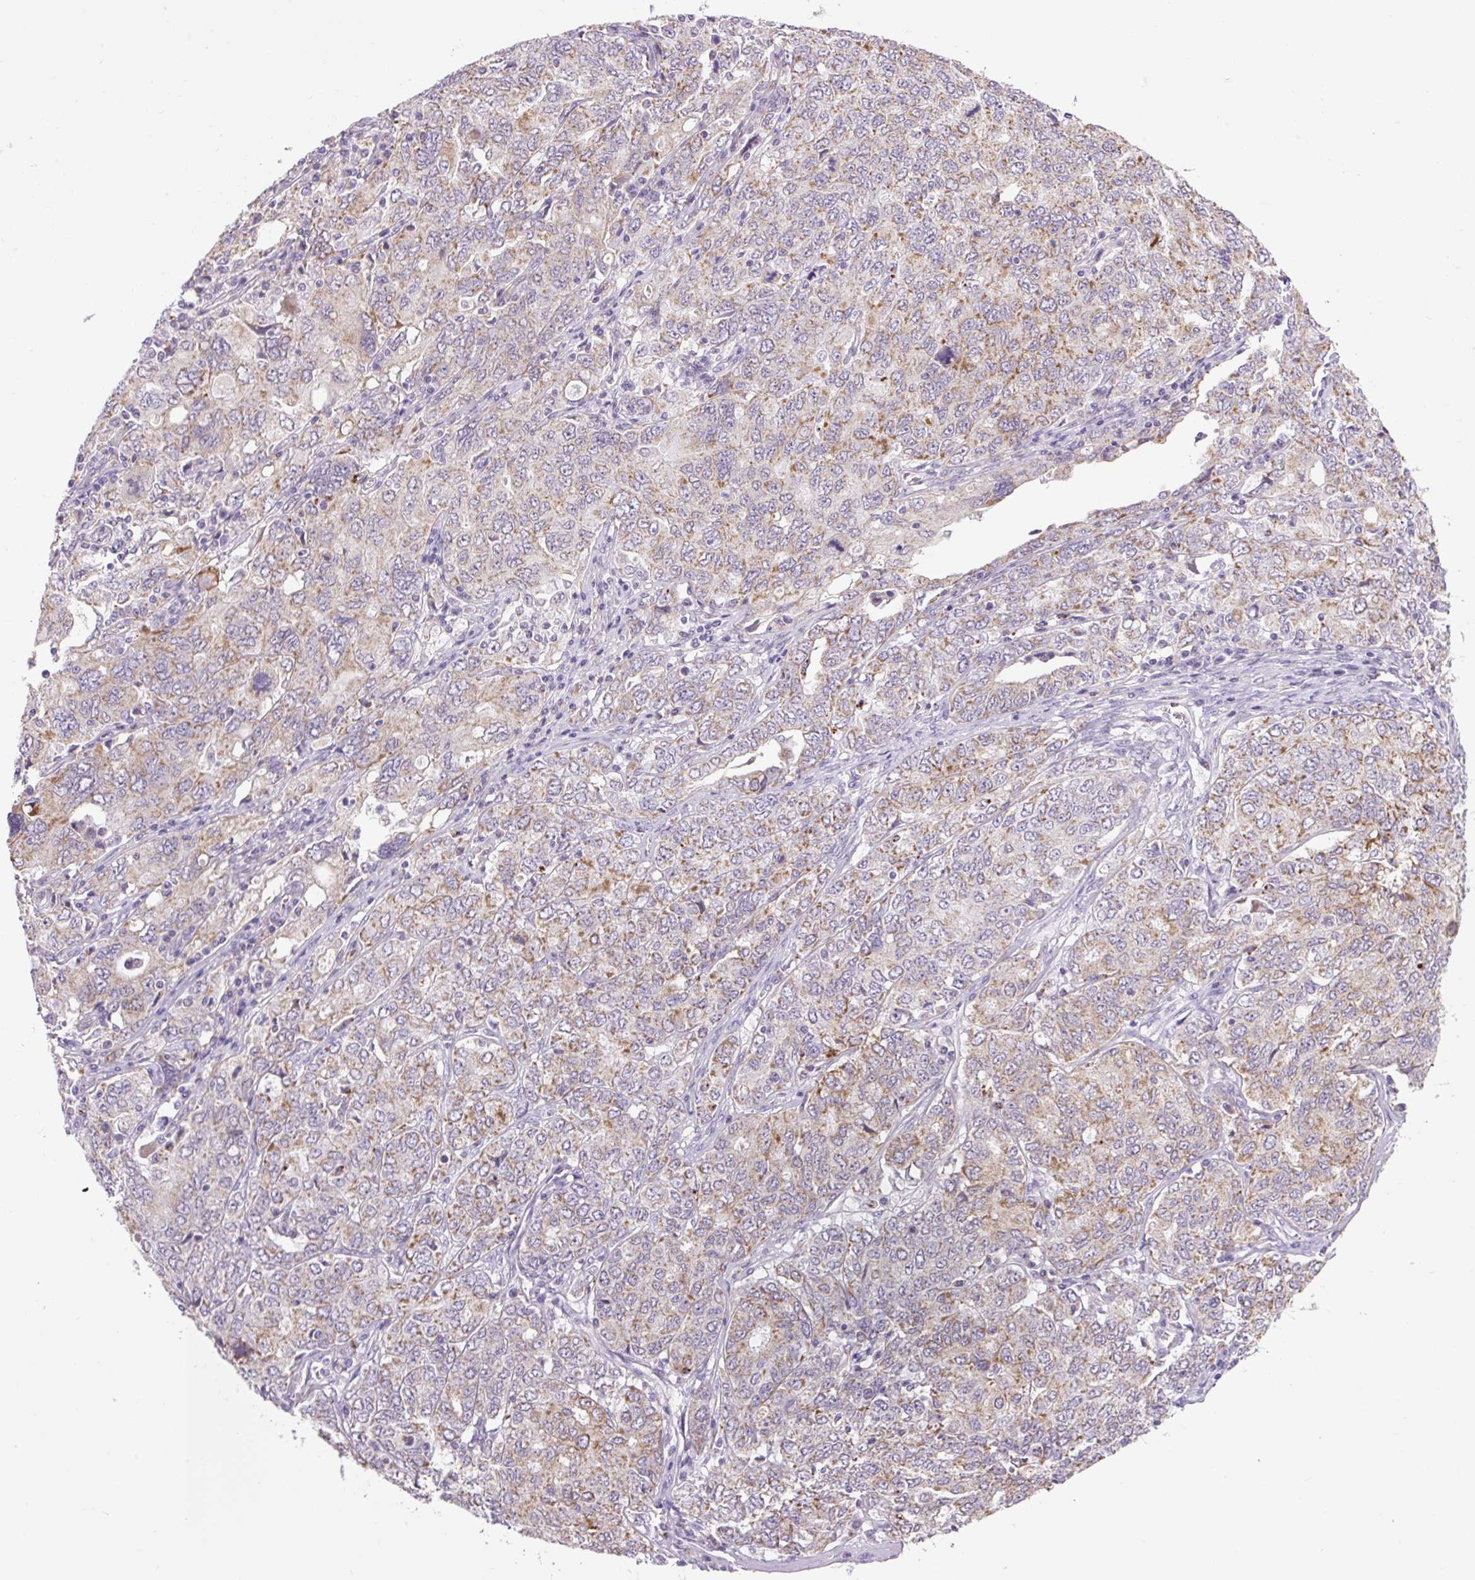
{"staining": {"intensity": "weak", "quantity": ">75%", "location": "cytoplasmic/membranous"}, "tissue": "ovarian cancer", "cell_type": "Tumor cells", "image_type": "cancer", "snomed": [{"axis": "morphology", "description": "Carcinoma, endometroid"}, {"axis": "topography", "description": "Ovary"}], "caption": "Protein staining of endometroid carcinoma (ovarian) tissue displays weak cytoplasmic/membranous expression in about >75% of tumor cells. Nuclei are stained in blue.", "gene": "RNASE10", "patient": {"sex": "female", "age": 62}}